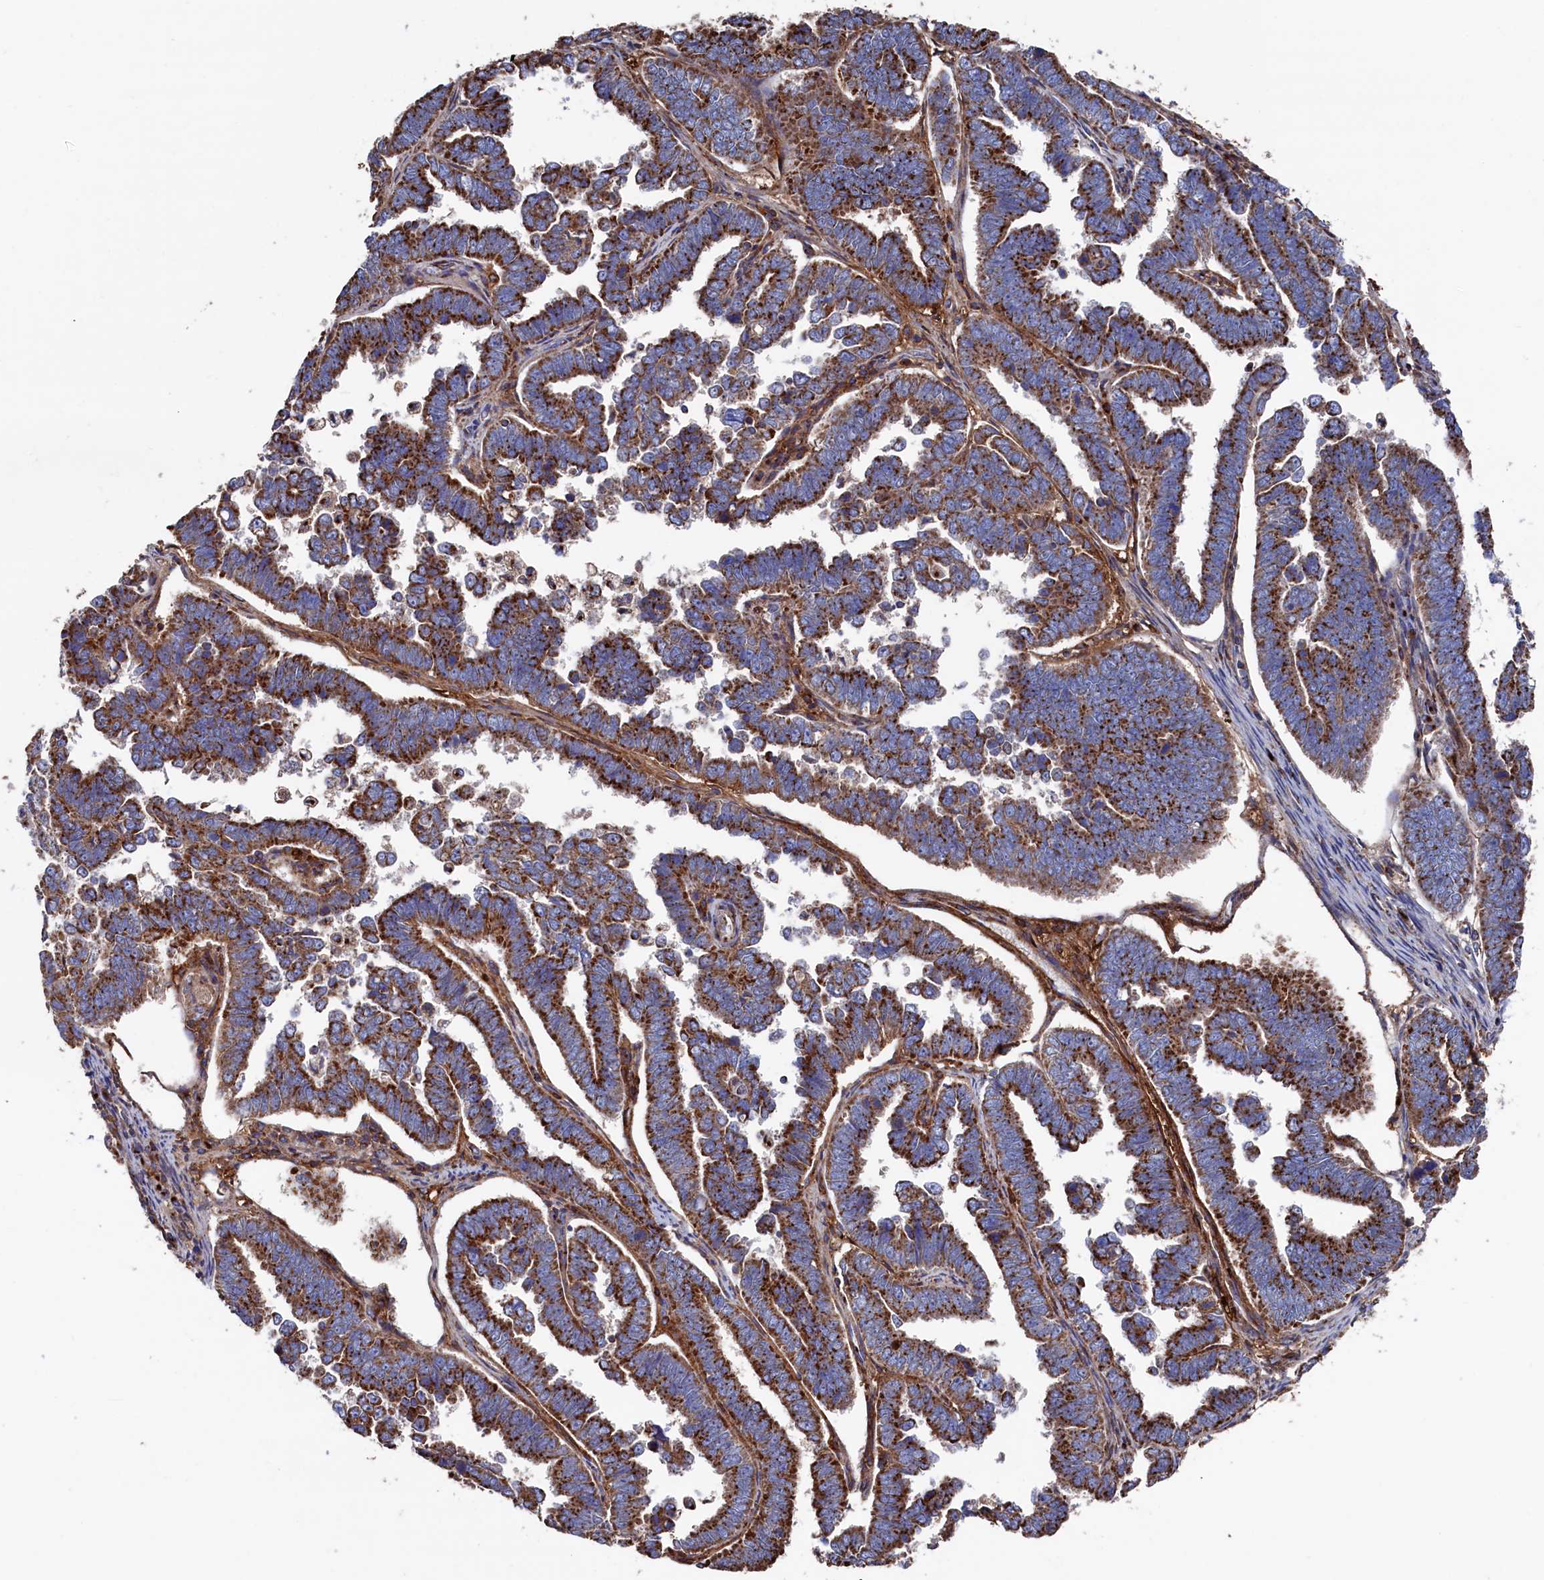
{"staining": {"intensity": "strong", "quantity": ">75%", "location": "cytoplasmic/membranous"}, "tissue": "endometrial cancer", "cell_type": "Tumor cells", "image_type": "cancer", "snomed": [{"axis": "morphology", "description": "Adenocarcinoma, NOS"}, {"axis": "topography", "description": "Endometrium"}], "caption": "Immunohistochemical staining of human endometrial cancer (adenocarcinoma) displays high levels of strong cytoplasmic/membranous positivity in approximately >75% of tumor cells.", "gene": "PRRC1", "patient": {"sex": "female", "age": 75}}